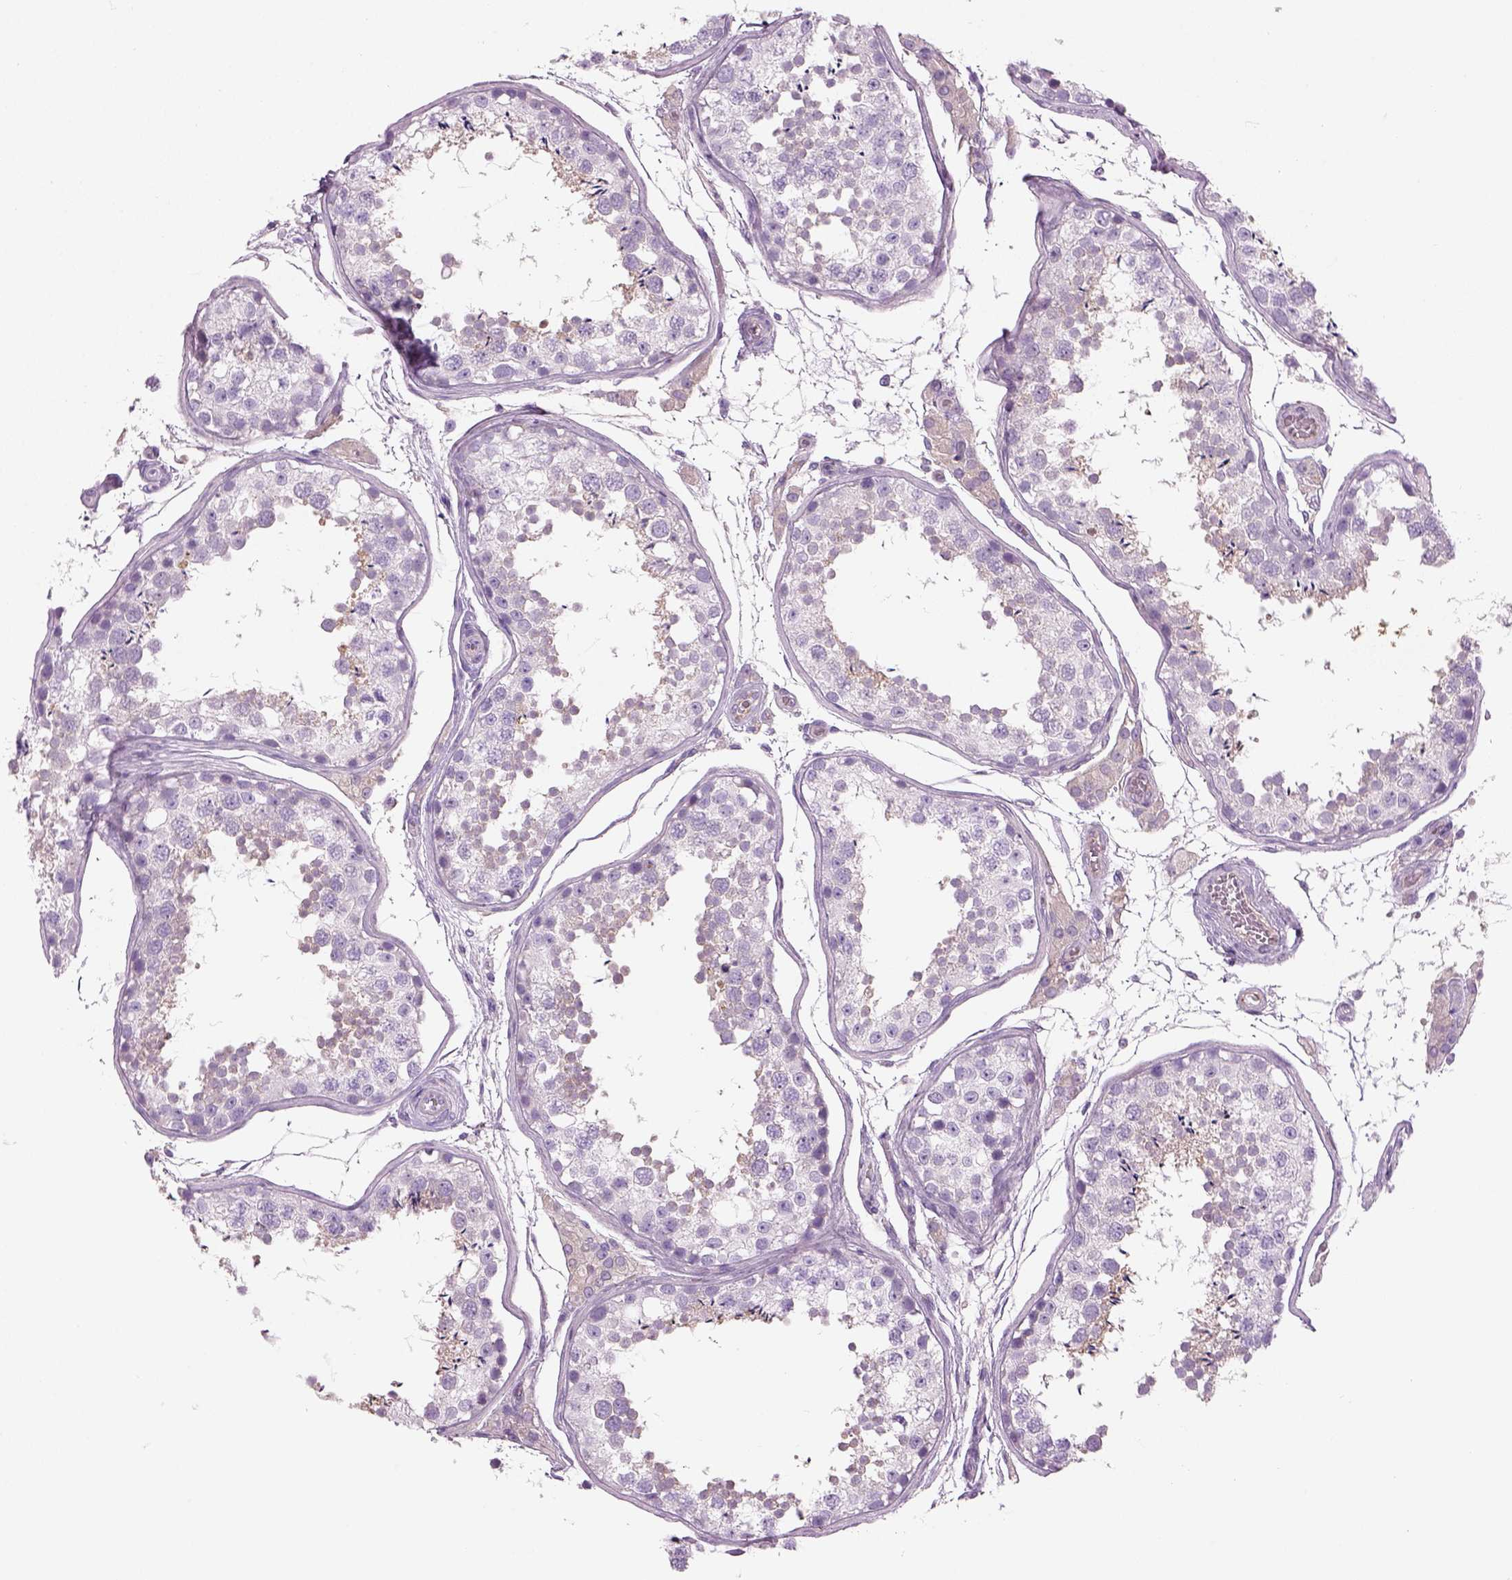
{"staining": {"intensity": "weak", "quantity": "<25%", "location": "cytoplasmic/membranous"}, "tissue": "testis", "cell_type": "Cells in seminiferous ducts", "image_type": "normal", "snomed": [{"axis": "morphology", "description": "Normal tissue, NOS"}, {"axis": "topography", "description": "Testis"}], "caption": "Testis stained for a protein using immunohistochemistry (IHC) shows no staining cells in seminiferous ducts.", "gene": "CHST14", "patient": {"sex": "male", "age": 29}}